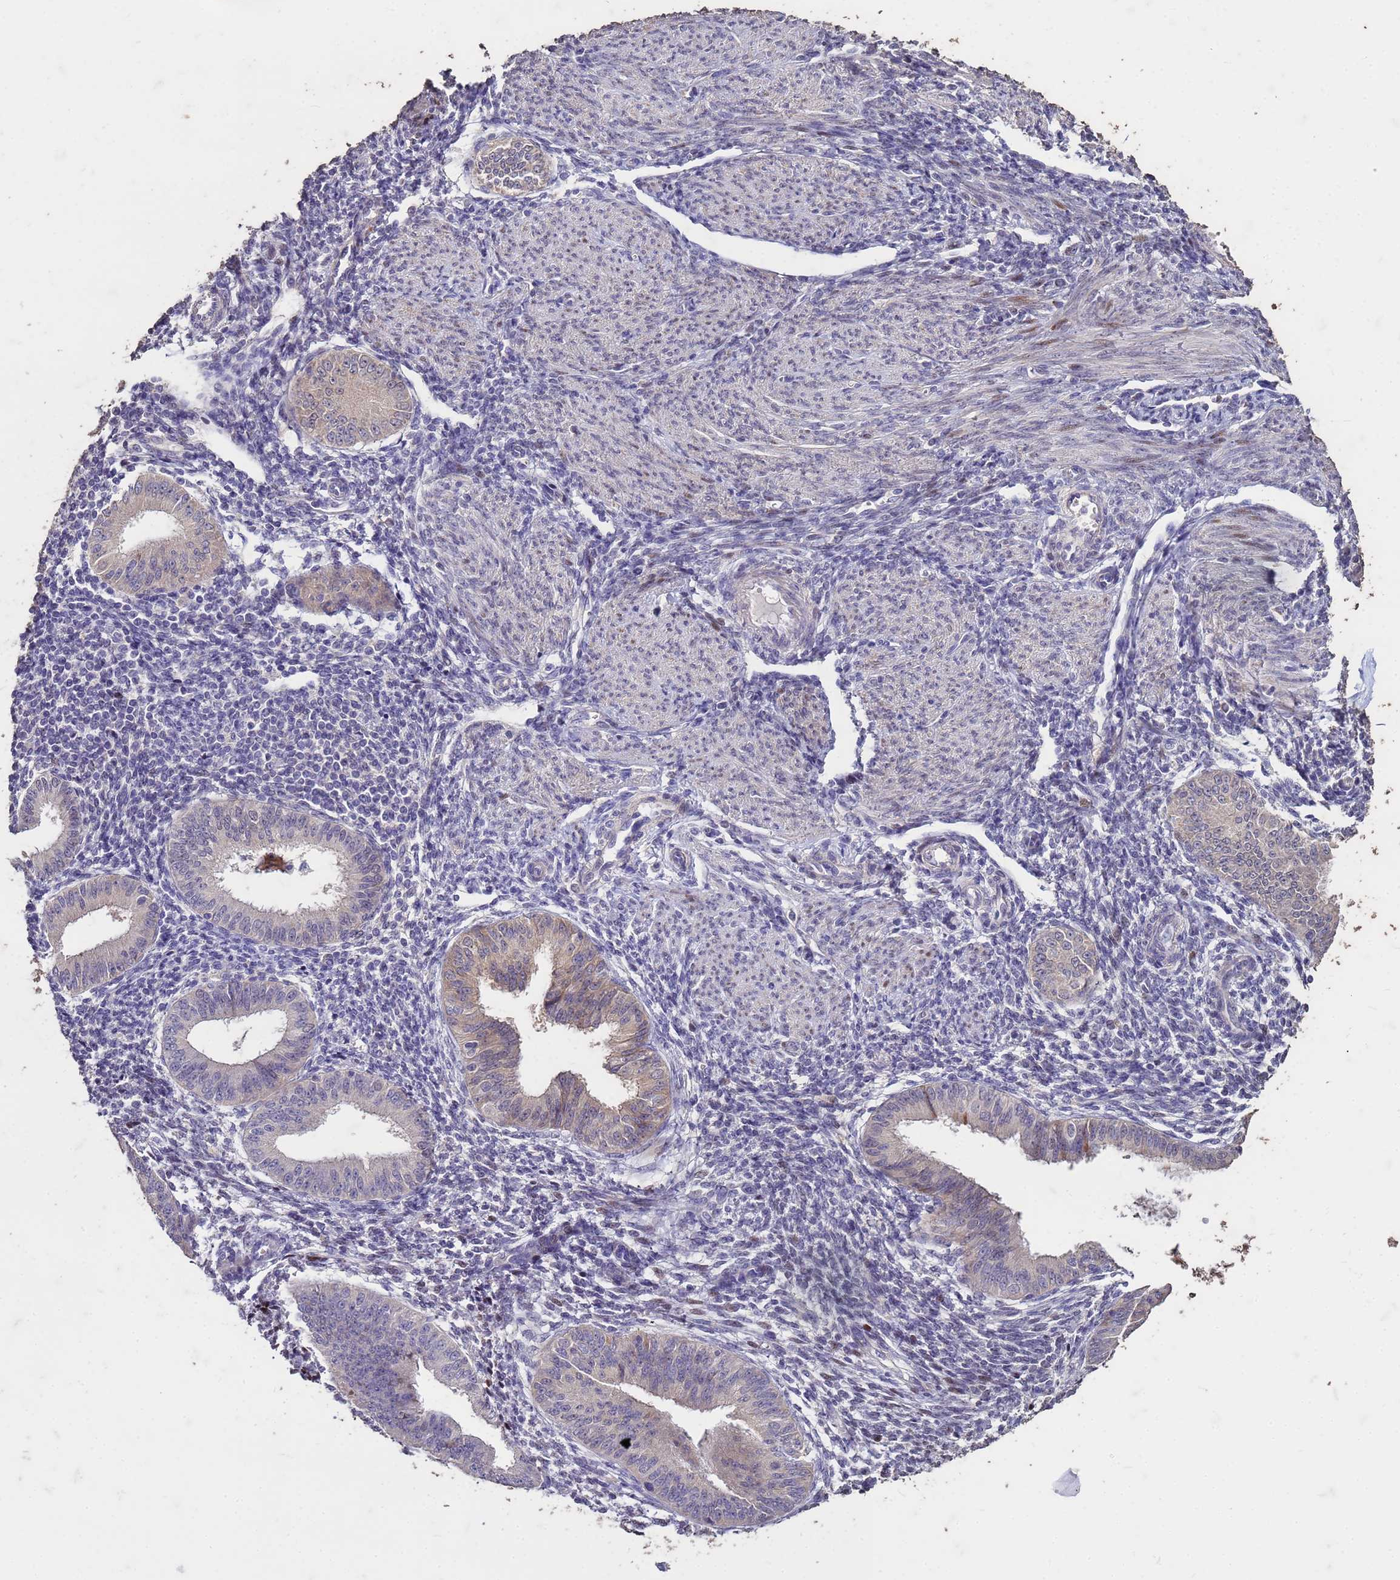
{"staining": {"intensity": "negative", "quantity": "none", "location": "none"}, "tissue": "endometrium", "cell_type": "Cells in endometrial stroma", "image_type": "normal", "snomed": [{"axis": "morphology", "description": "Normal tissue, NOS"}, {"axis": "topography", "description": "Uterus"}, {"axis": "topography", "description": "Endometrium"}], "caption": "Immunohistochemical staining of benign endometrium reveals no significant staining in cells in endometrial stroma.", "gene": "FAM184B", "patient": {"sex": "female", "age": 48}}